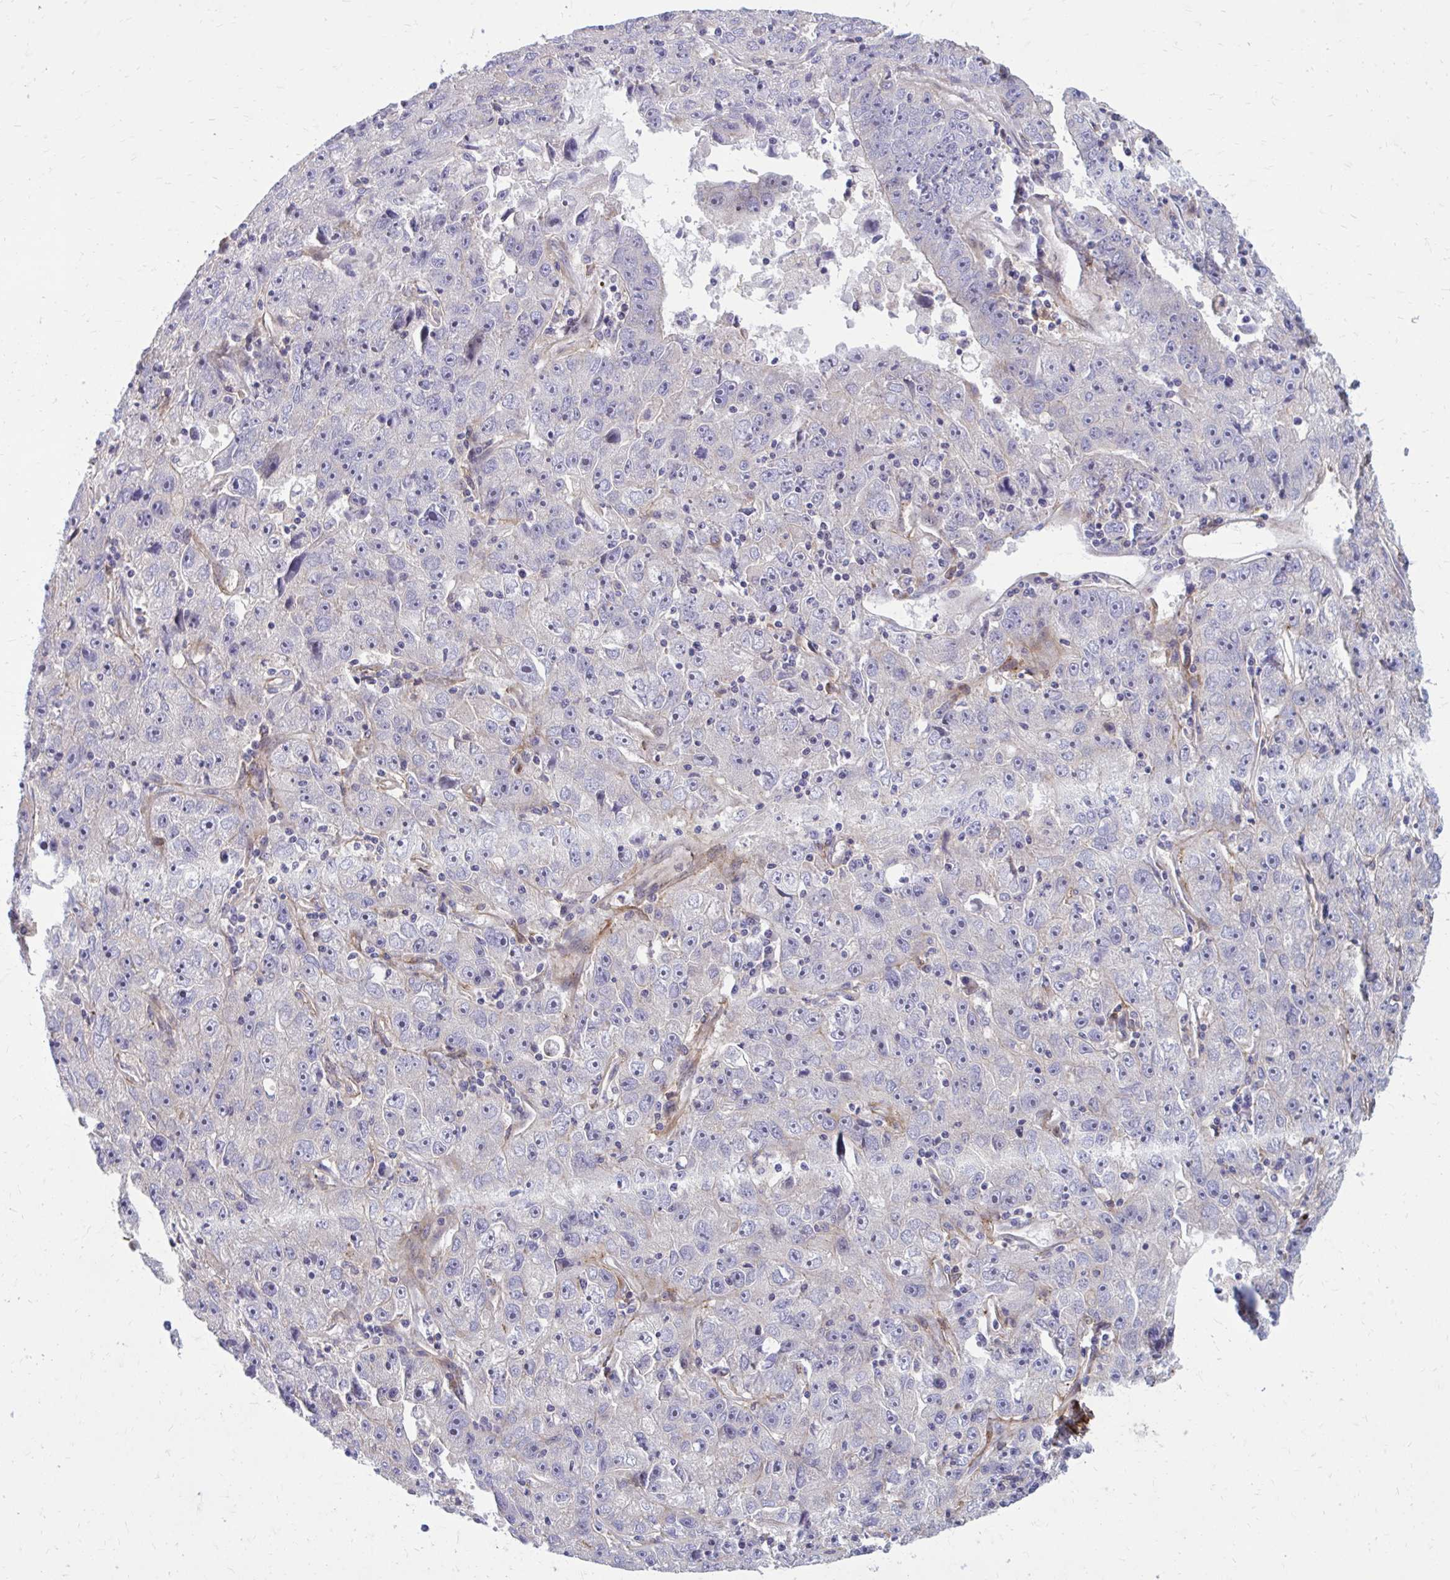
{"staining": {"intensity": "negative", "quantity": "none", "location": "none"}, "tissue": "lung cancer", "cell_type": "Tumor cells", "image_type": "cancer", "snomed": [{"axis": "morphology", "description": "Normal morphology"}, {"axis": "morphology", "description": "Adenocarcinoma, NOS"}, {"axis": "topography", "description": "Lymph node"}, {"axis": "topography", "description": "Lung"}], "caption": "Immunohistochemical staining of human lung cancer shows no significant positivity in tumor cells. (DAB (3,3'-diaminobenzidine) immunohistochemistry (IHC) with hematoxylin counter stain).", "gene": "FAP", "patient": {"sex": "female", "age": 57}}